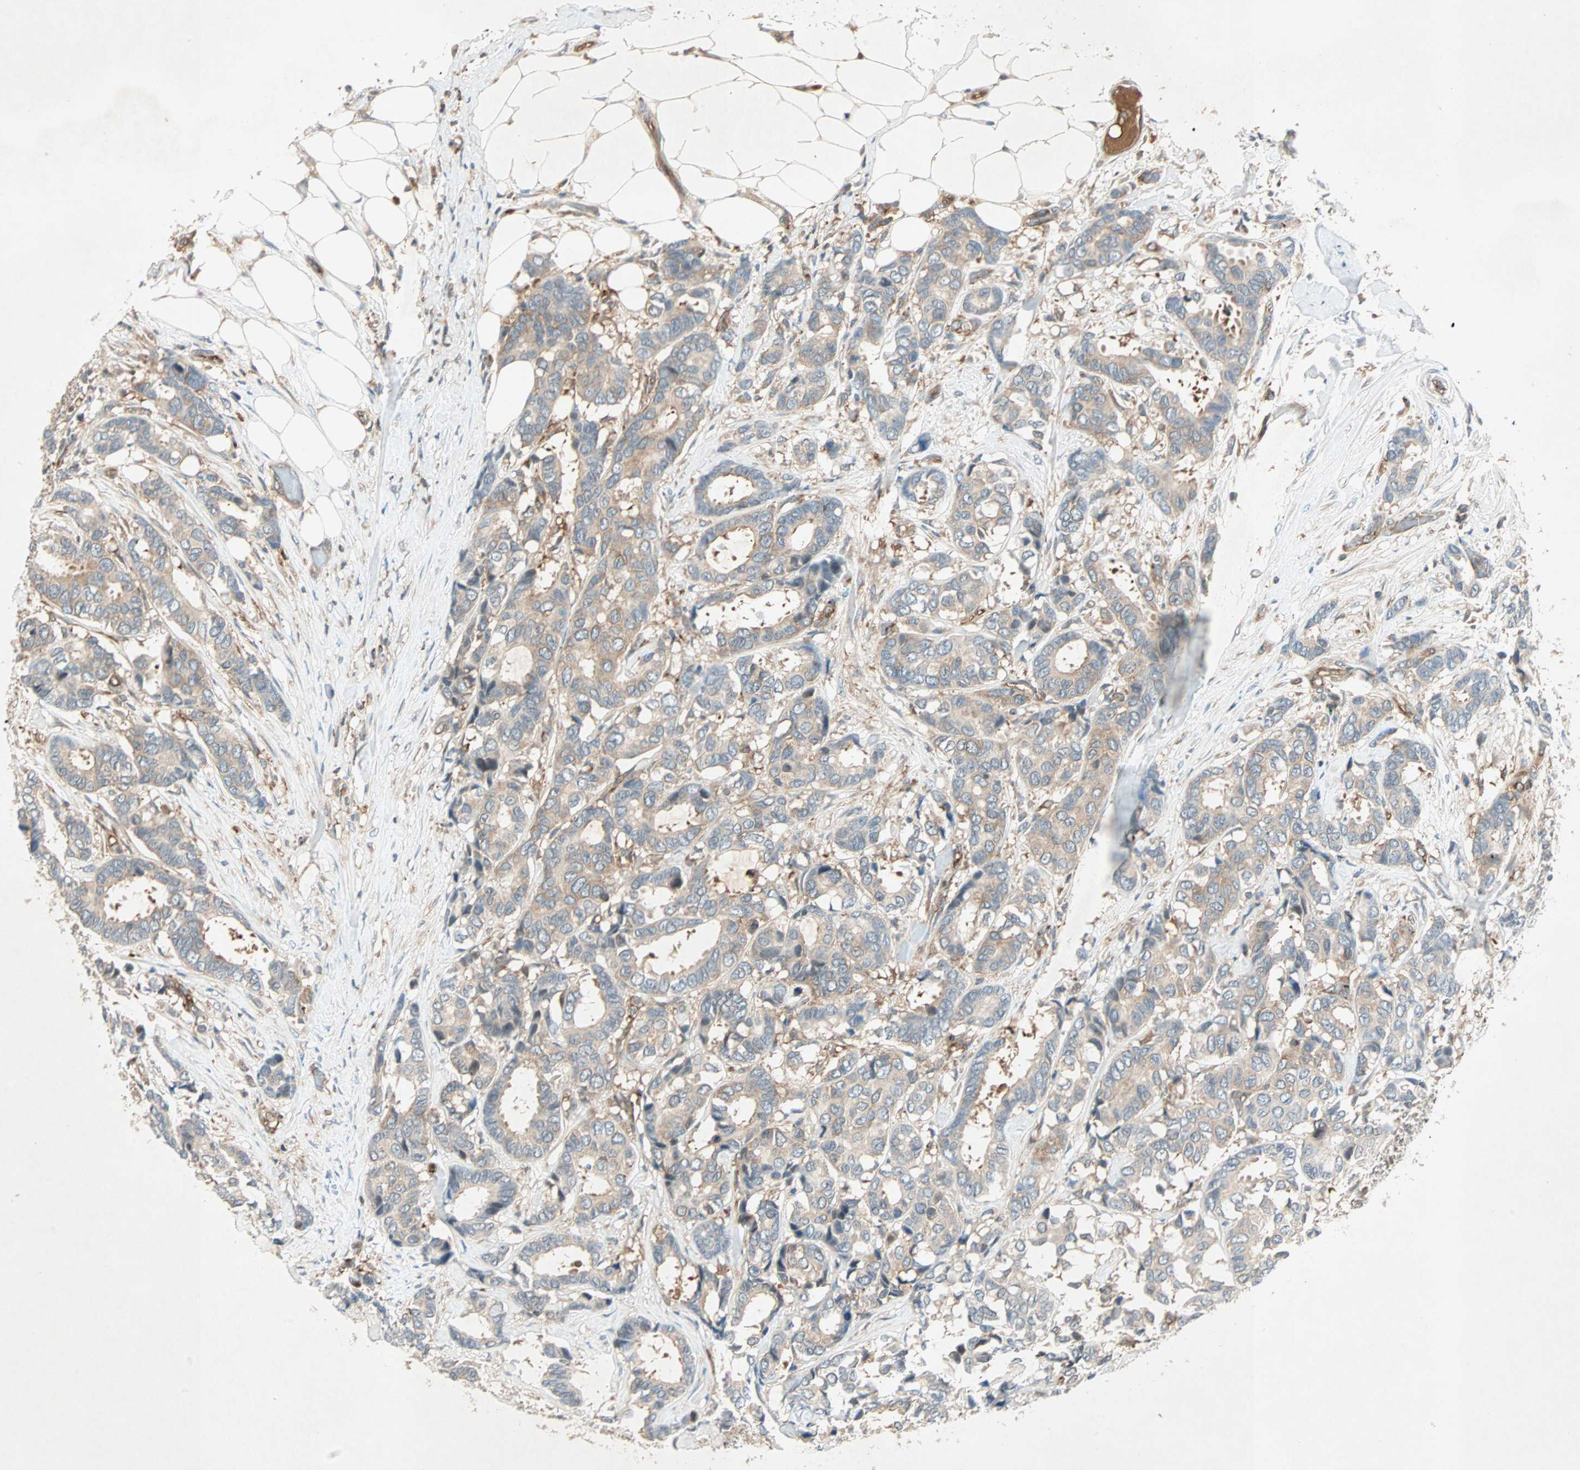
{"staining": {"intensity": "weak", "quantity": ">75%", "location": "cytoplasmic/membranous"}, "tissue": "breast cancer", "cell_type": "Tumor cells", "image_type": "cancer", "snomed": [{"axis": "morphology", "description": "Duct carcinoma"}, {"axis": "topography", "description": "Breast"}], "caption": "Brown immunohistochemical staining in intraductal carcinoma (breast) exhibits weak cytoplasmic/membranous staining in about >75% of tumor cells. Using DAB (3,3'-diaminobenzidine) (brown) and hematoxylin (blue) stains, captured at high magnification using brightfield microscopy.", "gene": "TEC", "patient": {"sex": "female", "age": 87}}